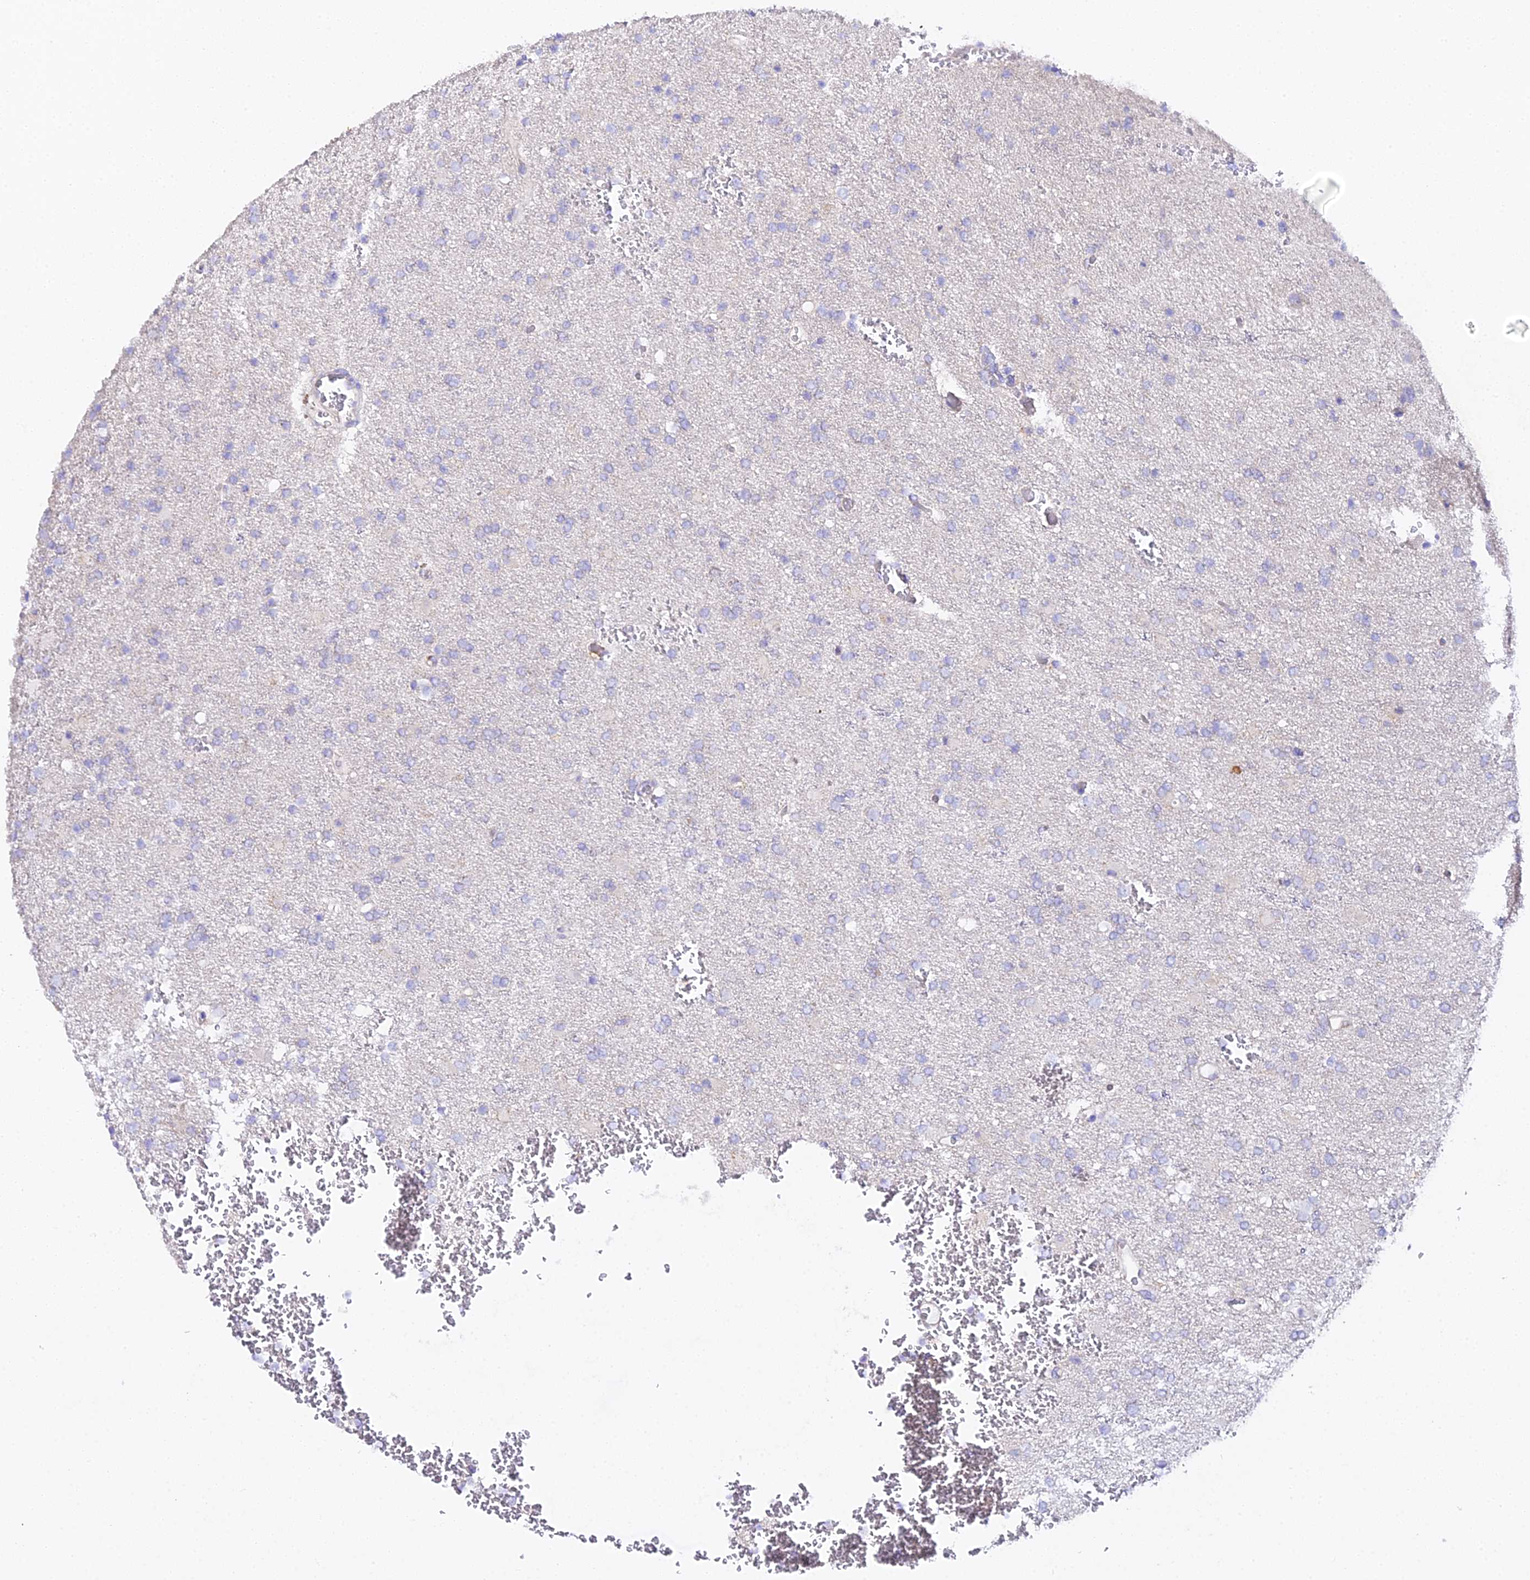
{"staining": {"intensity": "negative", "quantity": "none", "location": "none"}, "tissue": "glioma", "cell_type": "Tumor cells", "image_type": "cancer", "snomed": [{"axis": "morphology", "description": "Glioma, malignant, High grade"}, {"axis": "topography", "description": "Brain"}], "caption": "Tumor cells show no significant protein staining in glioma. (DAB immunohistochemistry, high magnification).", "gene": "CFAP45", "patient": {"sex": "female", "age": 74}}